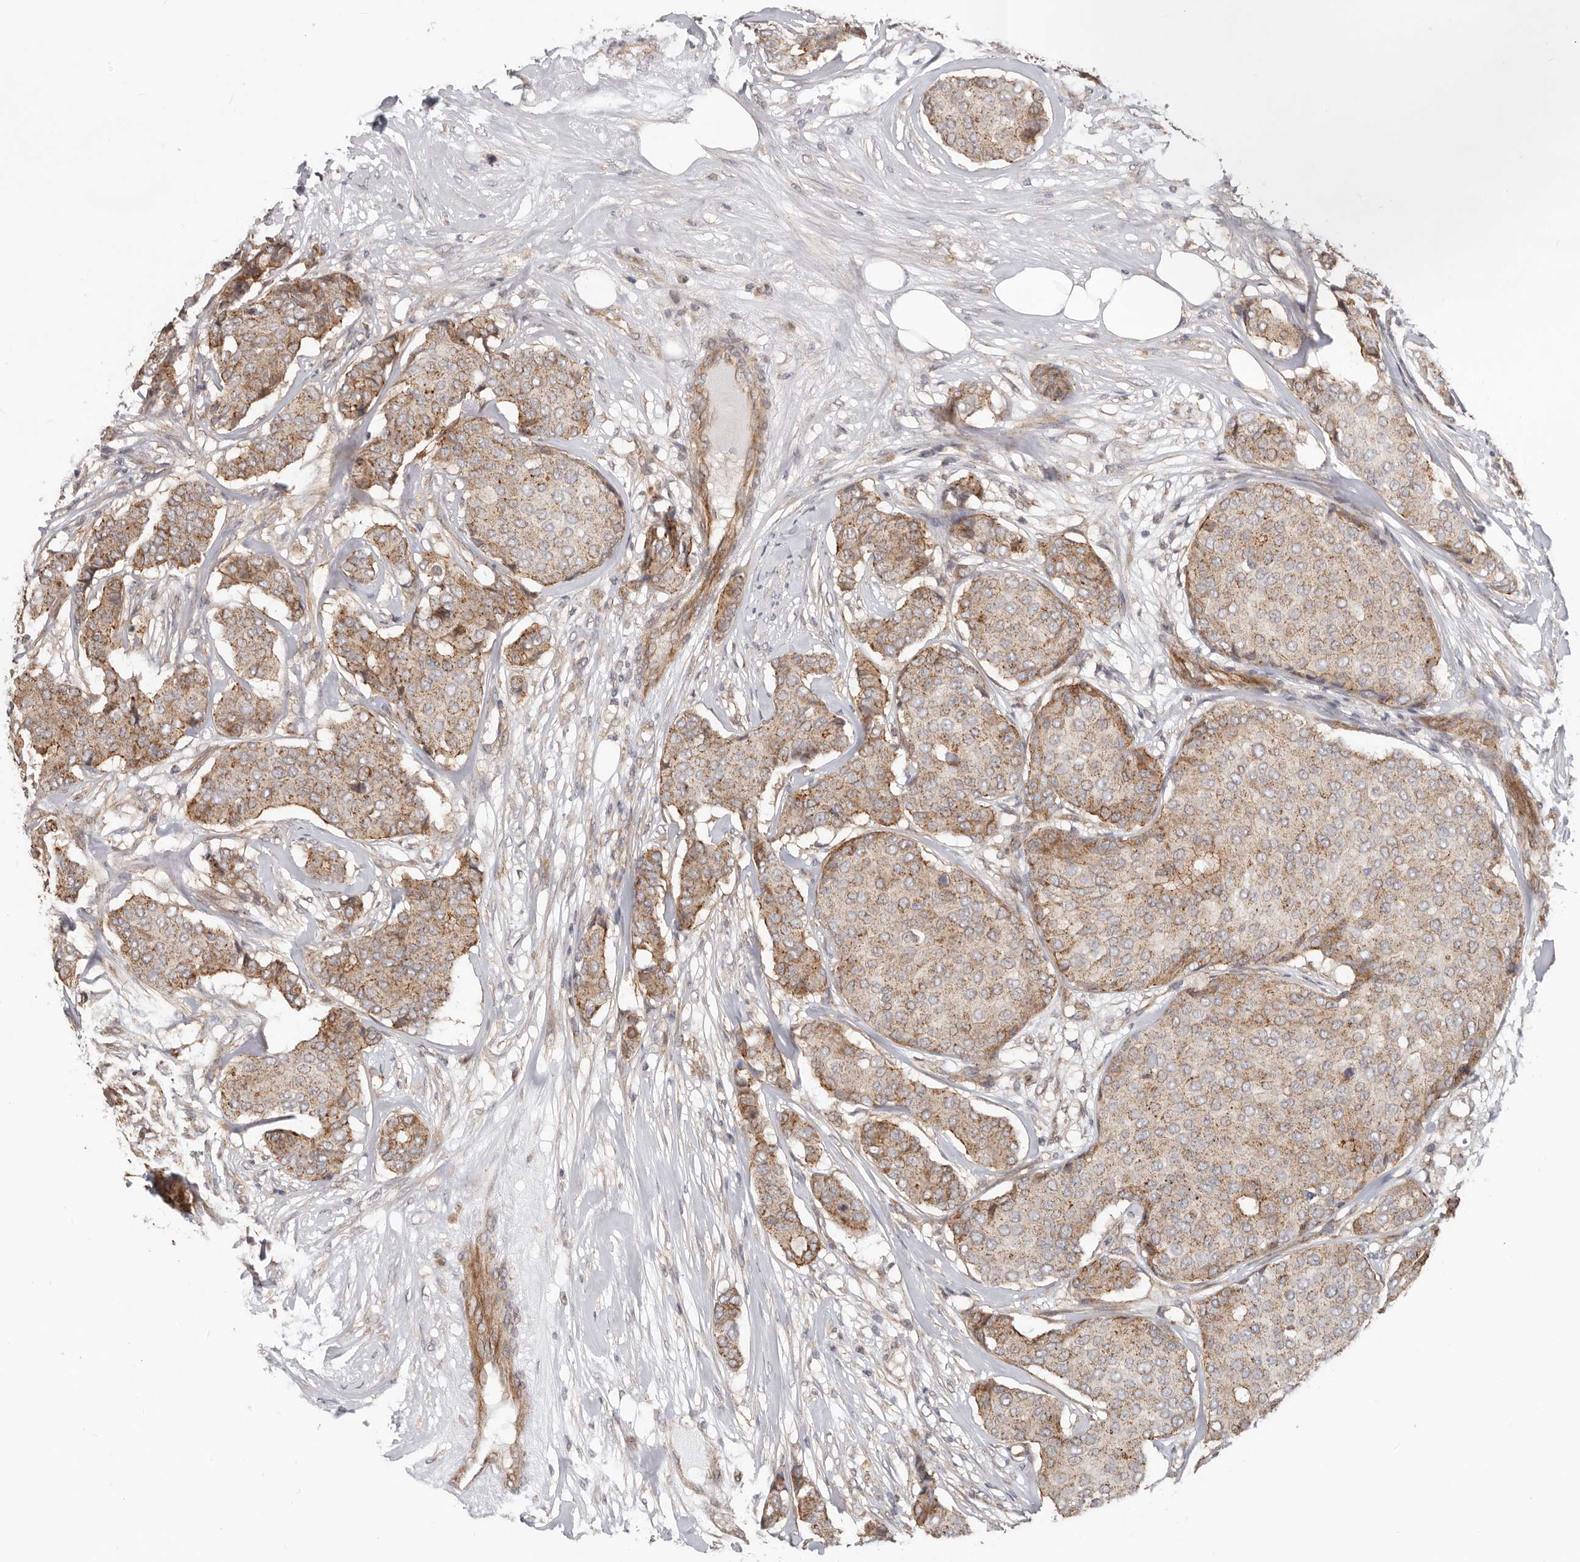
{"staining": {"intensity": "moderate", "quantity": ">75%", "location": "cytoplasmic/membranous"}, "tissue": "breast cancer", "cell_type": "Tumor cells", "image_type": "cancer", "snomed": [{"axis": "morphology", "description": "Duct carcinoma"}, {"axis": "topography", "description": "Breast"}], "caption": "This image shows intraductal carcinoma (breast) stained with immunohistochemistry (IHC) to label a protein in brown. The cytoplasmic/membranous of tumor cells show moderate positivity for the protein. Nuclei are counter-stained blue.", "gene": "USP49", "patient": {"sex": "female", "age": 75}}